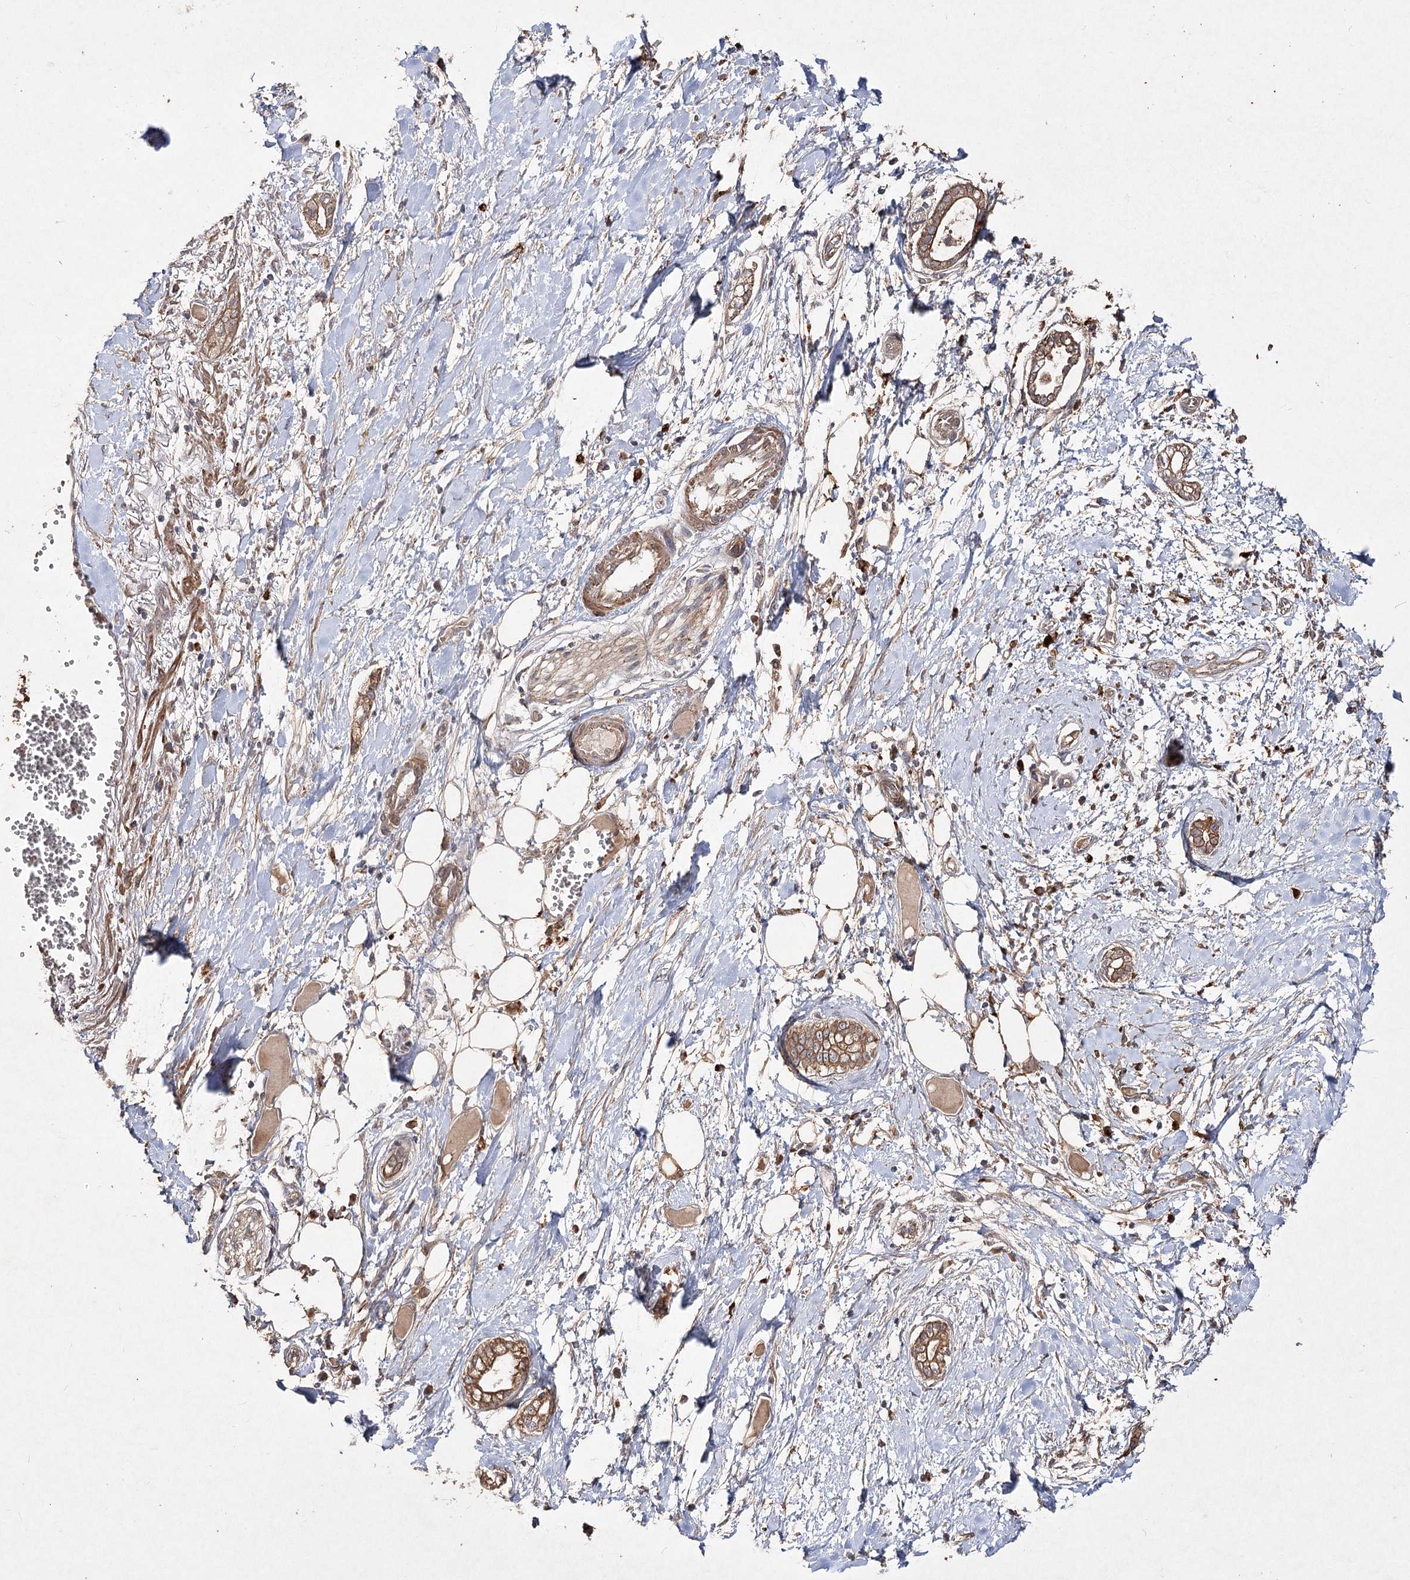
{"staining": {"intensity": "moderate", "quantity": ">75%", "location": "cytoplasmic/membranous"}, "tissue": "pancreatic cancer", "cell_type": "Tumor cells", "image_type": "cancer", "snomed": [{"axis": "morphology", "description": "Adenocarcinoma, NOS"}, {"axis": "topography", "description": "Pancreas"}], "caption": "Immunohistochemical staining of human pancreatic cancer (adenocarcinoma) demonstrates medium levels of moderate cytoplasmic/membranous protein staining in about >75% of tumor cells.", "gene": "PIK3C2A", "patient": {"sex": "male", "age": 68}}